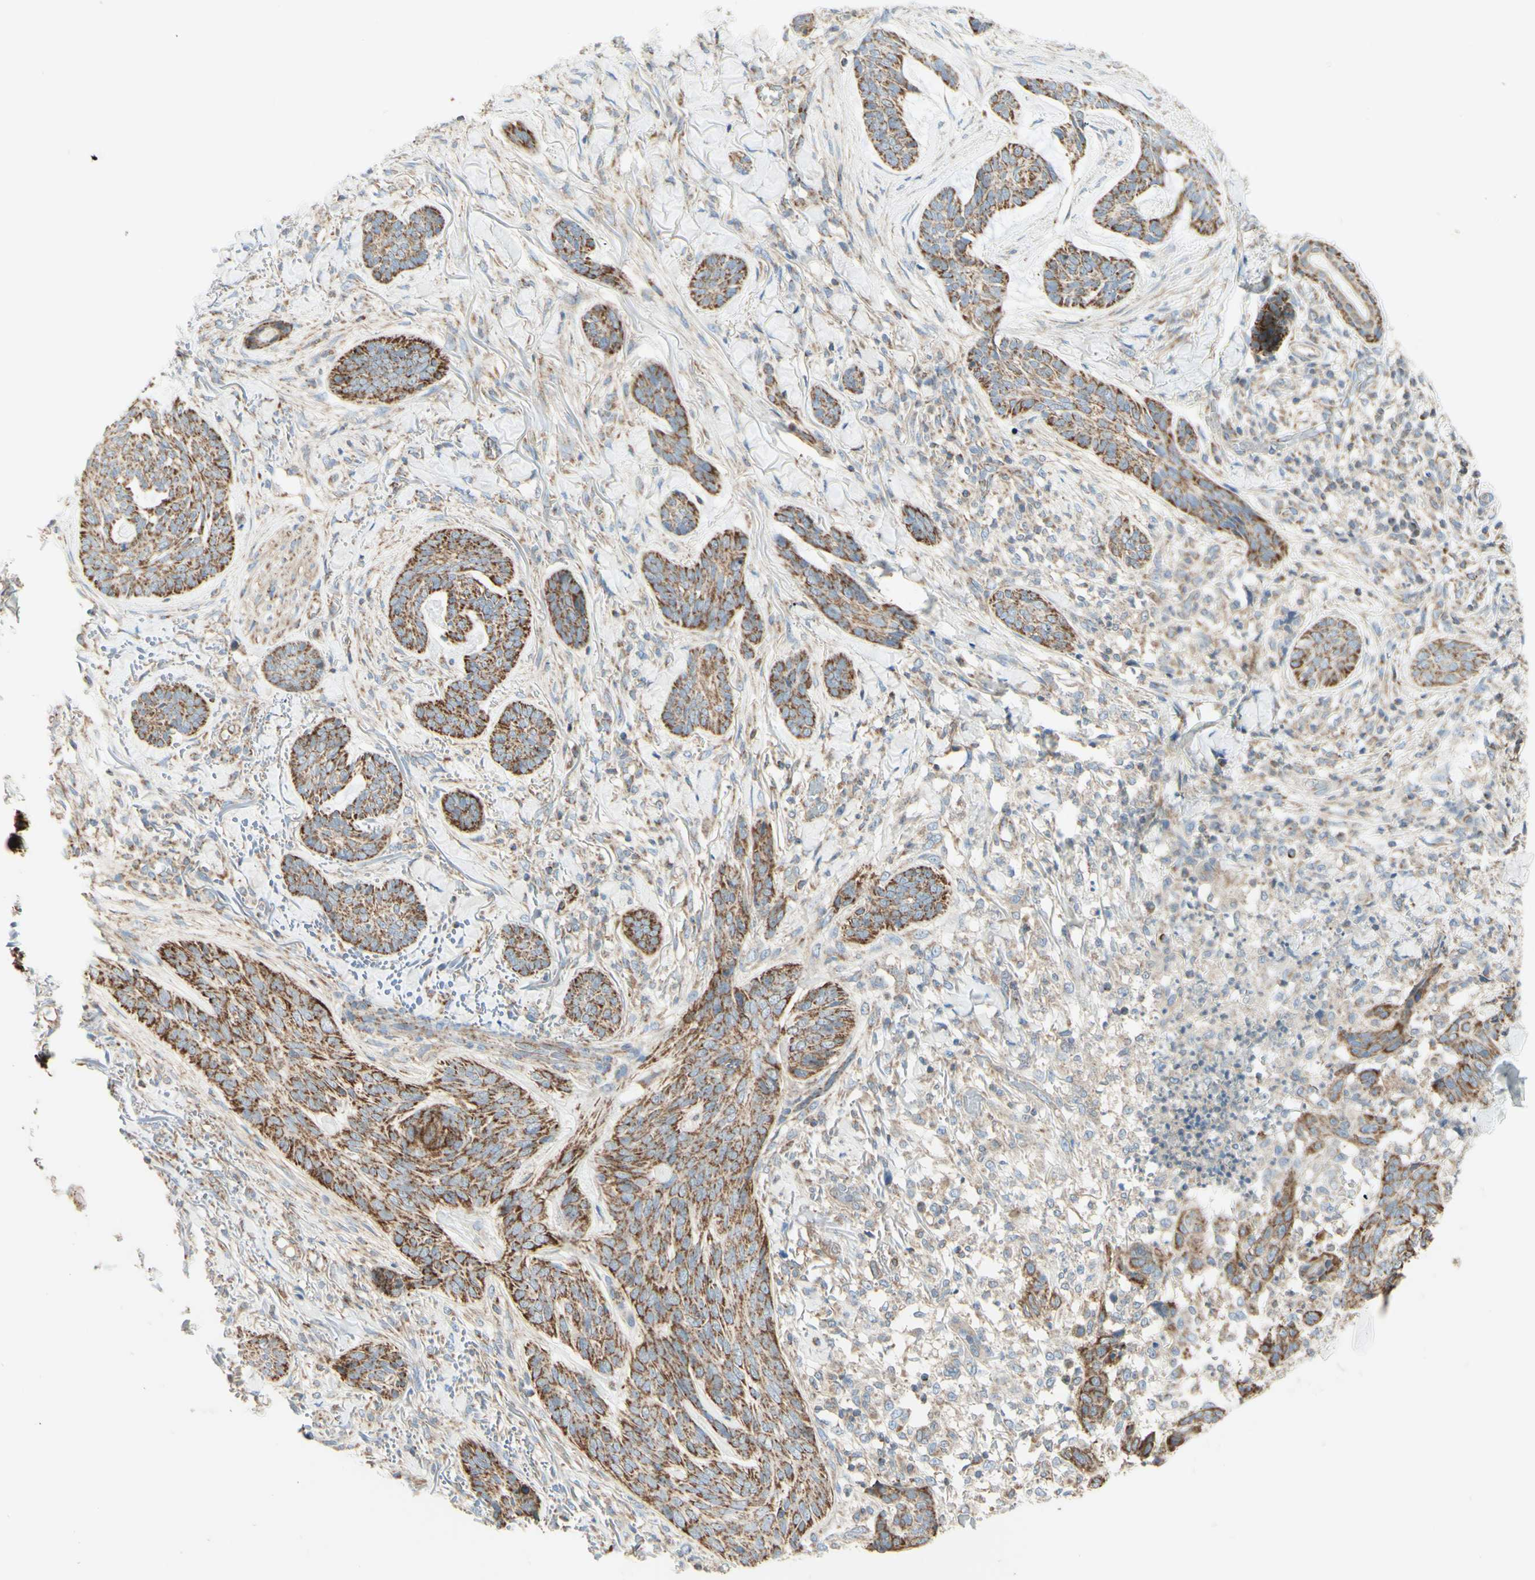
{"staining": {"intensity": "moderate", "quantity": ">75%", "location": "cytoplasmic/membranous"}, "tissue": "skin cancer", "cell_type": "Tumor cells", "image_type": "cancer", "snomed": [{"axis": "morphology", "description": "Basal cell carcinoma"}, {"axis": "topography", "description": "Skin"}], "caption": "A brown stain labels moderate cytoplasmic/membranous staining of a protein in human skin cancer tumor cells. The staining was performed using DAB (3,3'-diaminobenzidine), with brown indicating positive protein expression. Nuclei are stained blue with hematoxylin.", "gene": "ARMC10", "patient": {"sex": "male", "age": 43}}